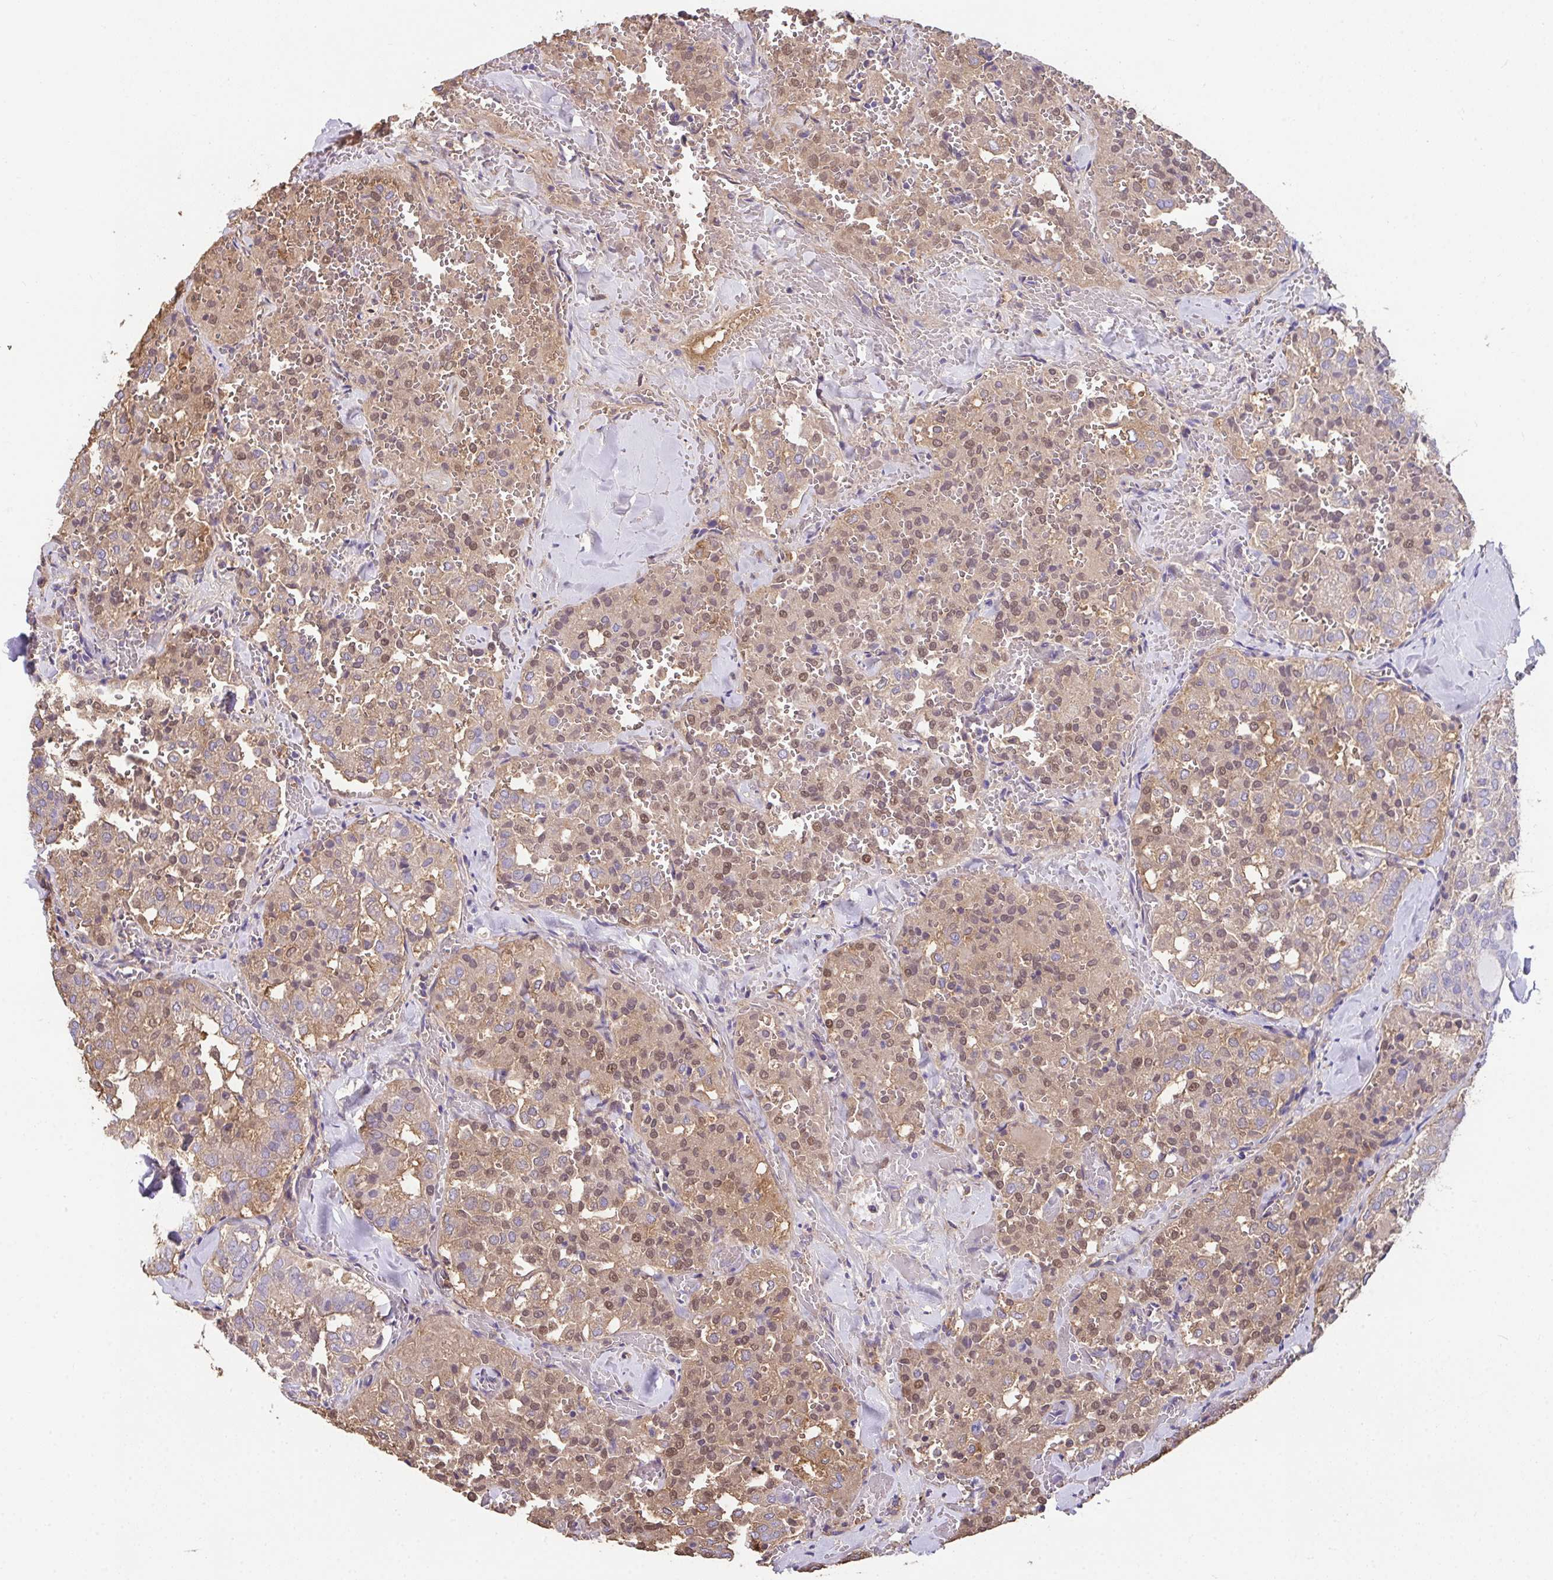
{"staining": {"intensity": "moderate", "quantity": "25%-75%", "location": "cytoplasmic/membranous,nuclear"}, "tissue": "thyroid cancer", "cell_type": "Tumor cells", "image_type": "cancer", "snomed": [{"axis": "morphology", "description": "Follicular adenoma carcinoma, NOS"}, {"axis": "topography", "description": "Thyroid gland"}], "caption": "A high-resolution histopathology image shows IHC staining of thyroid cancer (follicular adenoma carcinoma), which demonstrates moderate cytoplasmic/membranous and nuclear positivity in approximately 25%-75% of tumor cells.", "gene": "ZNF813", "patient": {"sex": "male", "age": 75}}